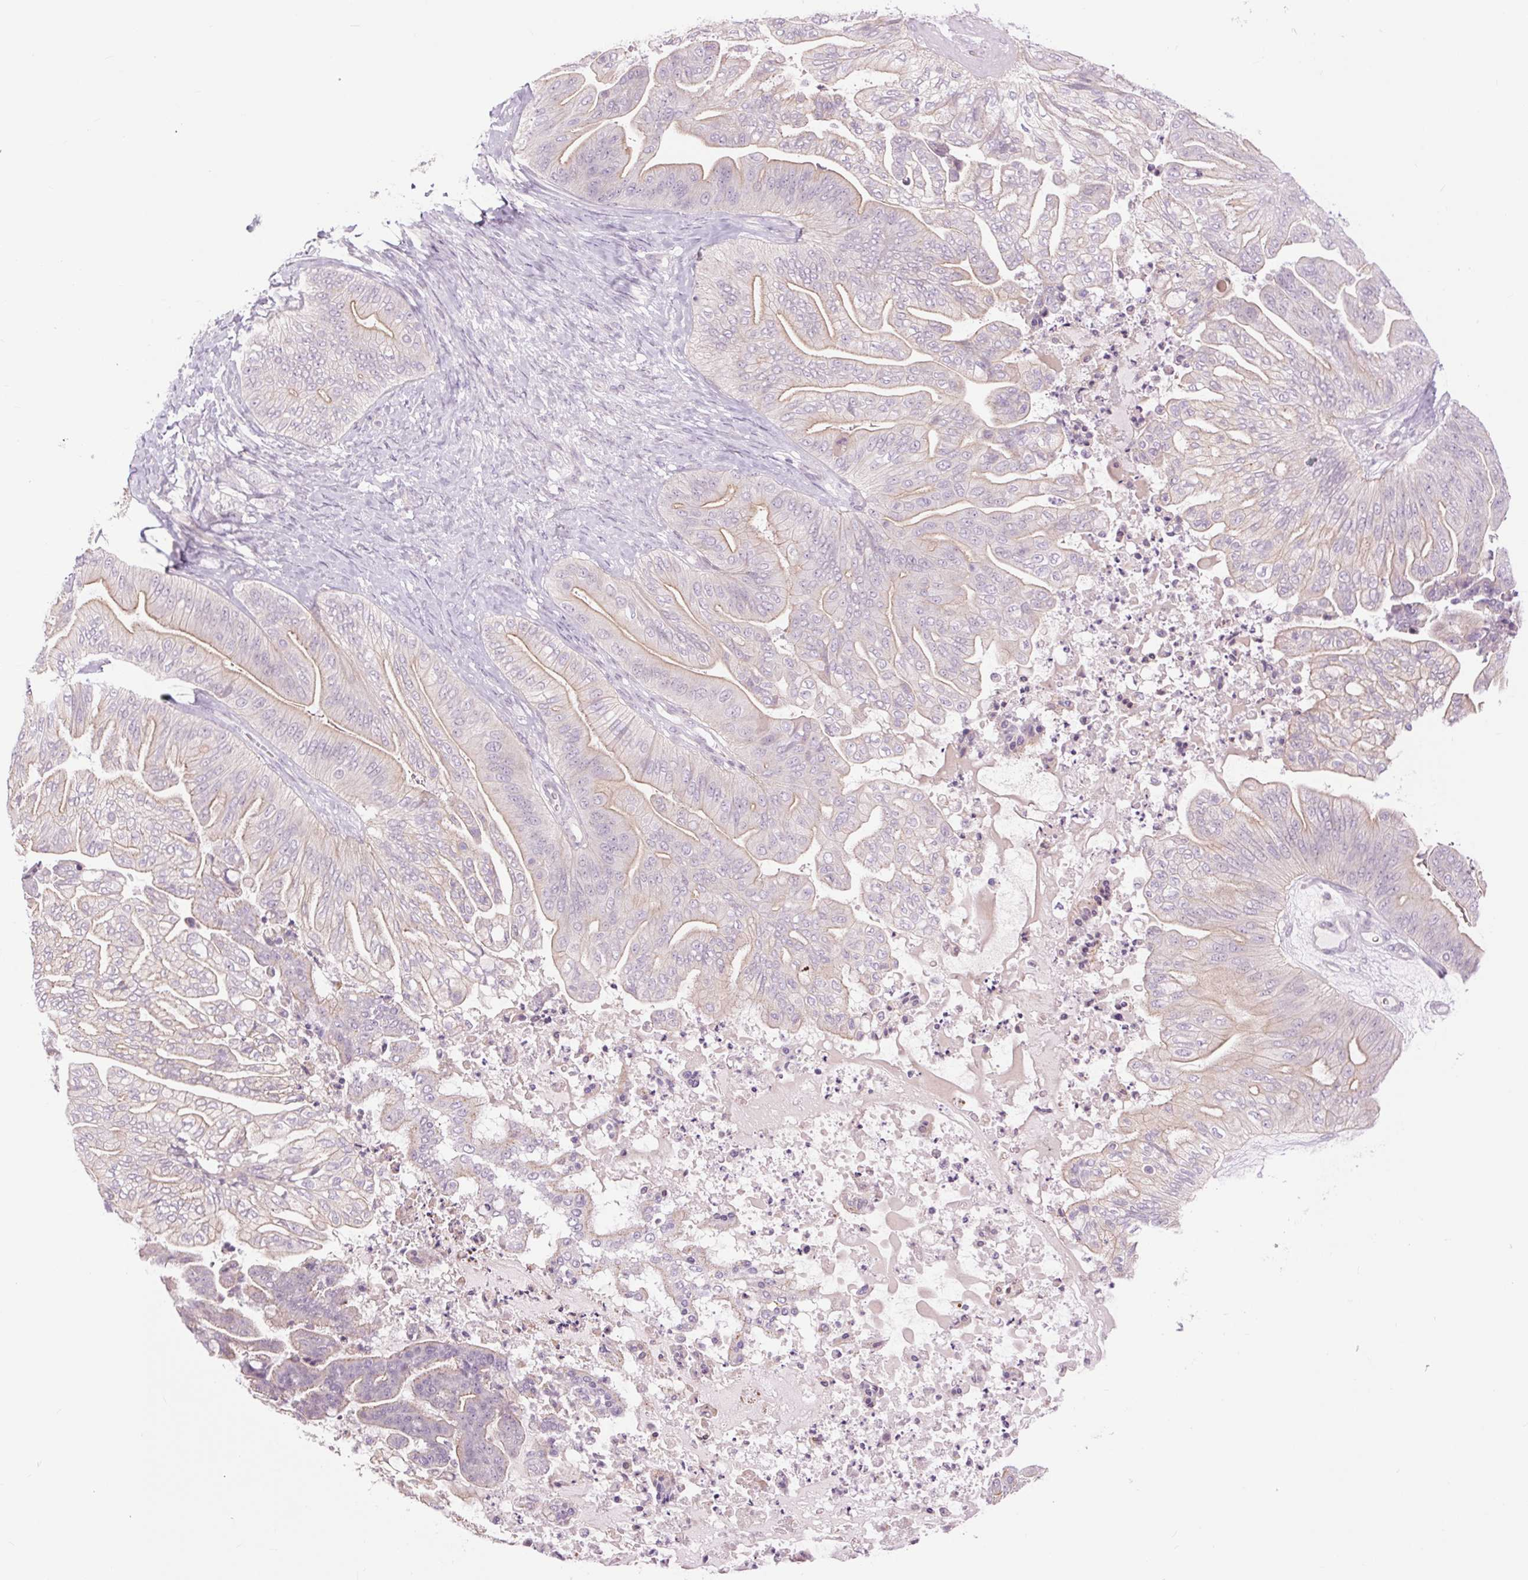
{"staining": {"intensity": "weak", "quantity": "<25%", "location": "cytoplasmic/membranous"}, "tissue": "ovarian cancer", "cell_type": "Tumor cells", "image_type": "cancer", "snomed": [{"axis": "morphology", "description": "Cystadenocarcinoma, mucinous, NOS"}, {"axis": "topography", "description": "Ovary"}], "caption": "High magnification brightfield microscopy of ovarian cancer (mucinous cystadenocarcinoma) stained with DAB (3,3'-diaminobenzidine) (brown) and counterstained with hematoxylin (blue): tumor cells show no significant positivity.", "gene": "CTNNA3", "patient": {"sex": "female", "age": 67}}